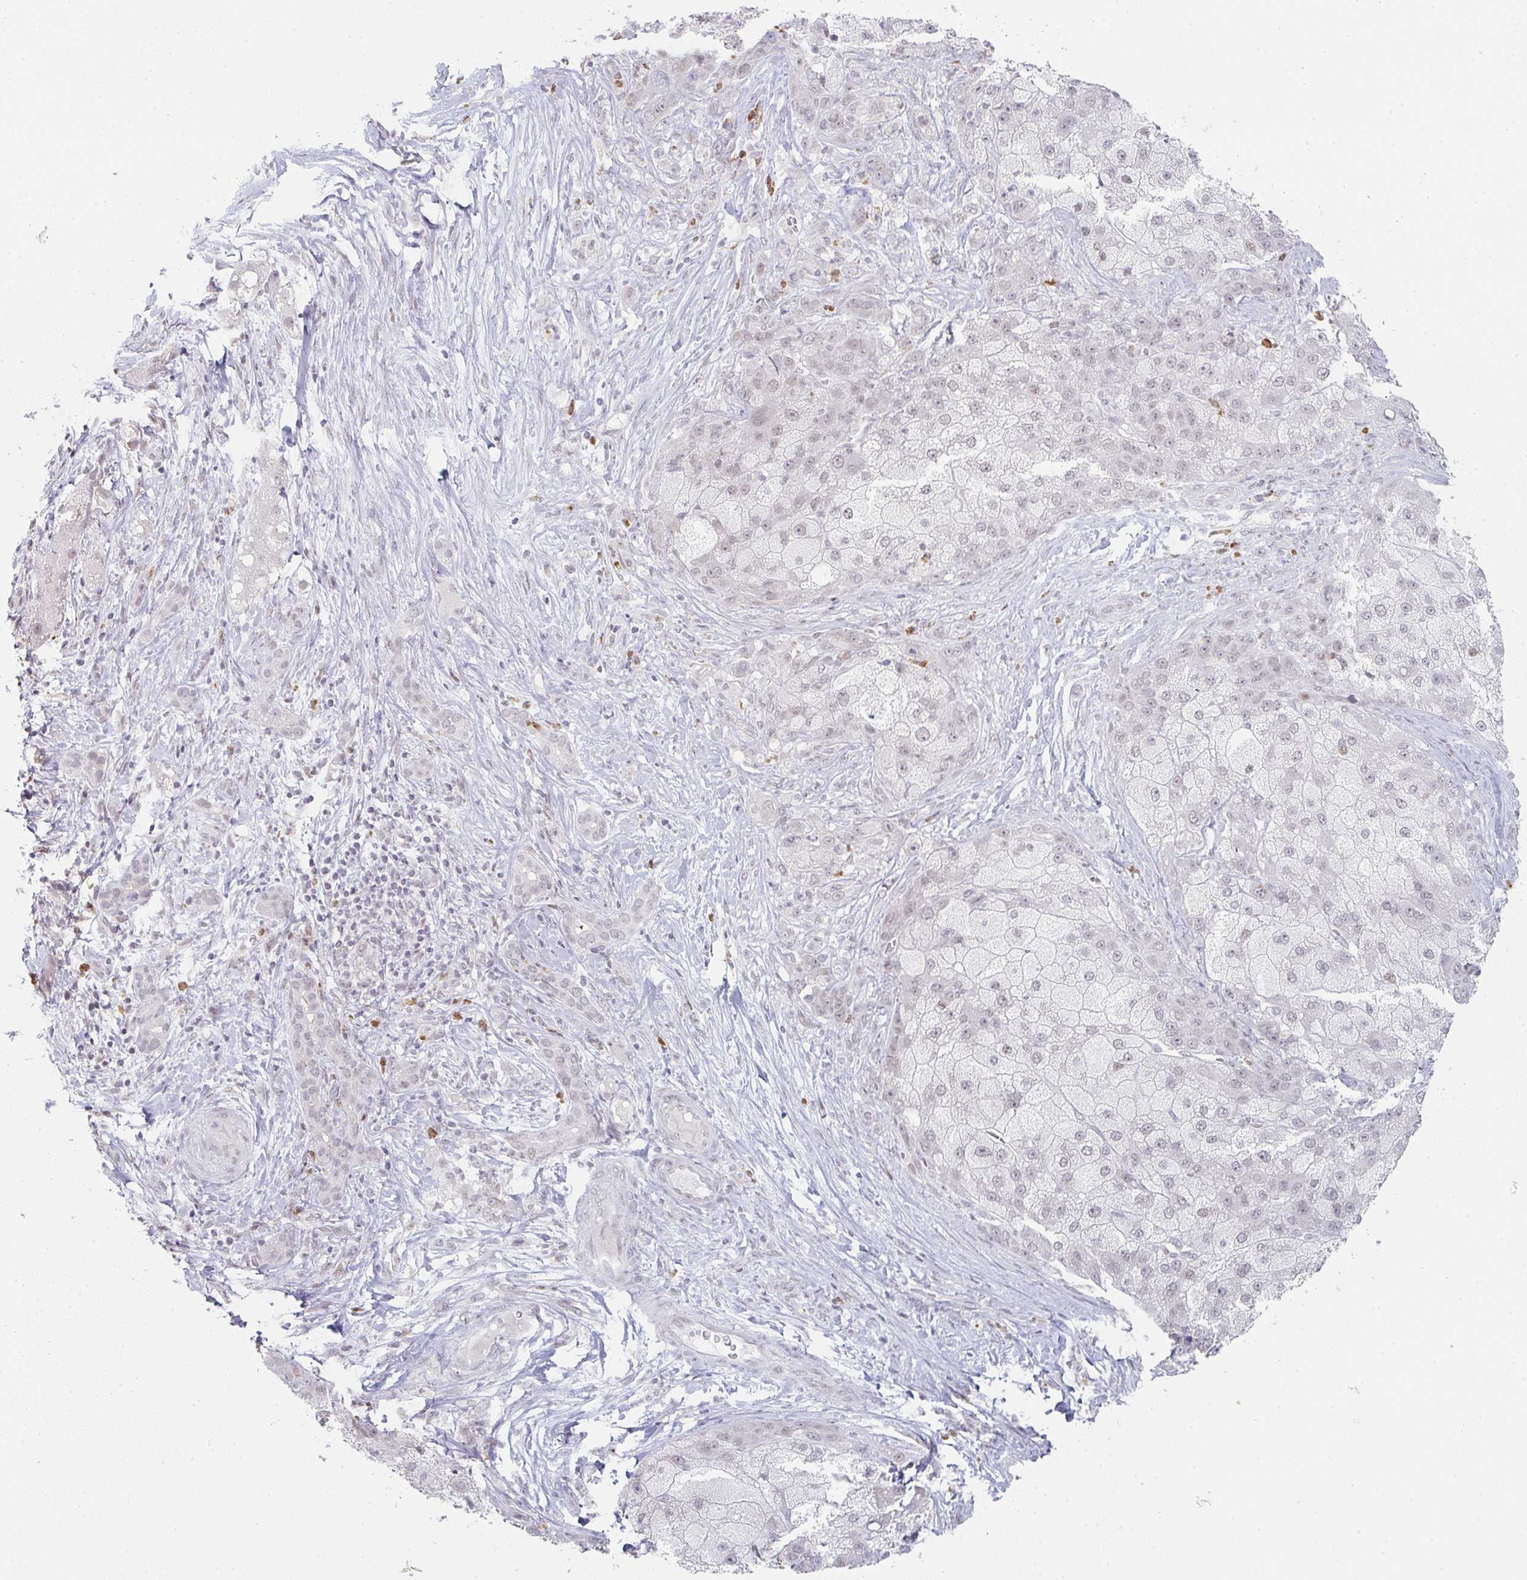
{"staining": {"intensity": "weak", "quantity": "<25%", "location": "nuclear"}, "tissue": "liver cancer", "cell_type": "Tumor cells", "image_type": "cancer", "snomed": [{"axis": "morphology", "description": "Carcinoma, Hepatocellular, NOS"}, {"axis": "topography", "description": "Liver"}], "caption": "High power microscopy image of an IHC photomicrograph of liver cancer (hepatocellular carcinoma), revealing no significant expression in tumor cells. The staining was performed using DAB (3,3'-diaminobenzidine) to visualize the protein expression in brown, while the nuclei were stained in blue with hematoxylin (Magnification: 20x).", "gene": "LIN54", "patient": {"sex": "male", "age": 67}}